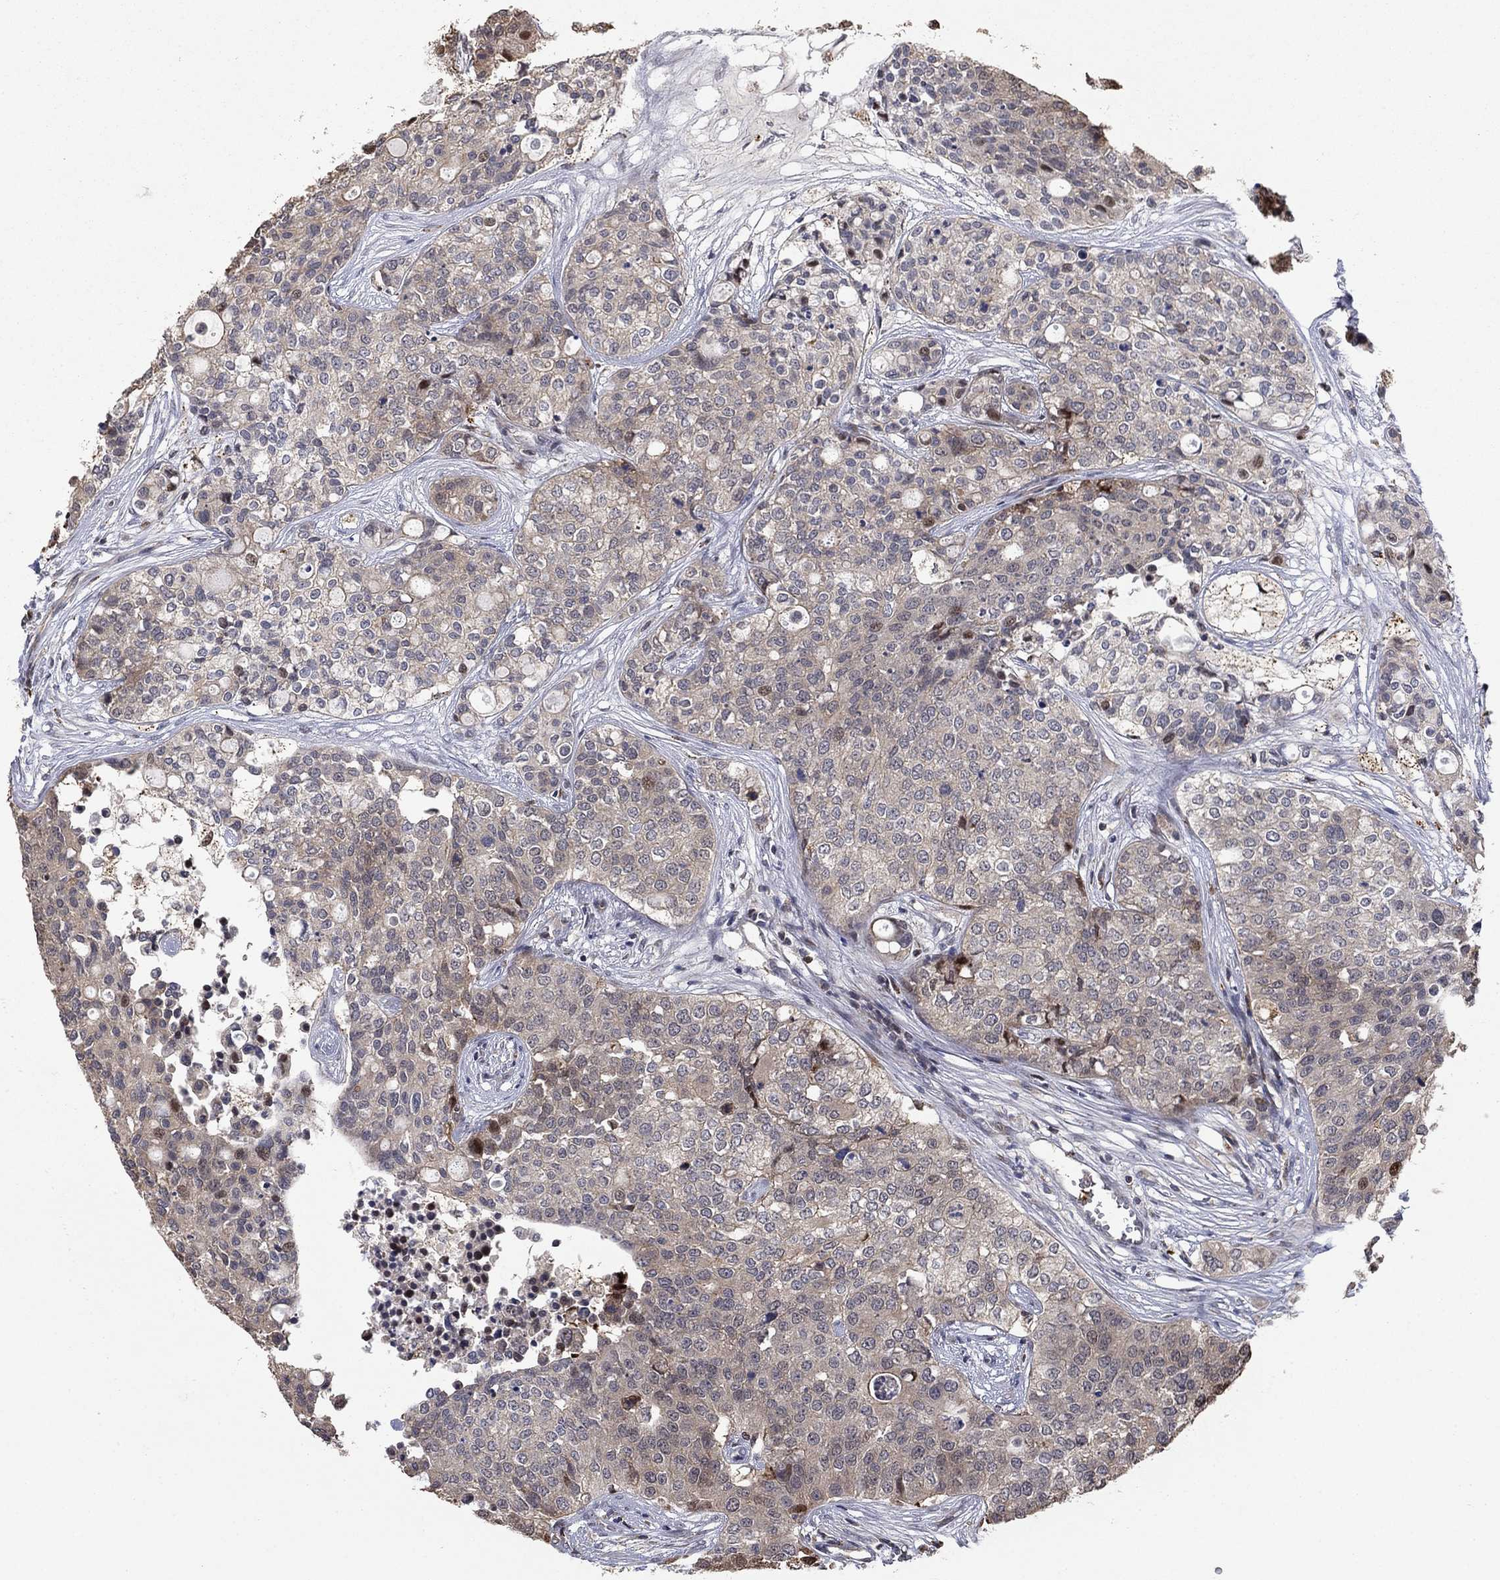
{"staining": {"intensity": "weak", "quantity": "25%-75%", "location": "cytoplasmic/membranous"}, "tissue": "carcinoid", "cell_type": "Tumor cells", "image_type": "cancer", "snomed": [{"axis": "morphology", "description": "Carcinoid, malignant, NOS"}, {"axis": "topography", "description": "Colon"}], "caption": "Protein positivity by immunohistochemistry (IHC) displays weak cytoplasmic/membranous expression in about 25%-75% of tumor cells in carcinoid.", "gene": "LPCAT4", "patient": {"sex": "male", "age": 81}}